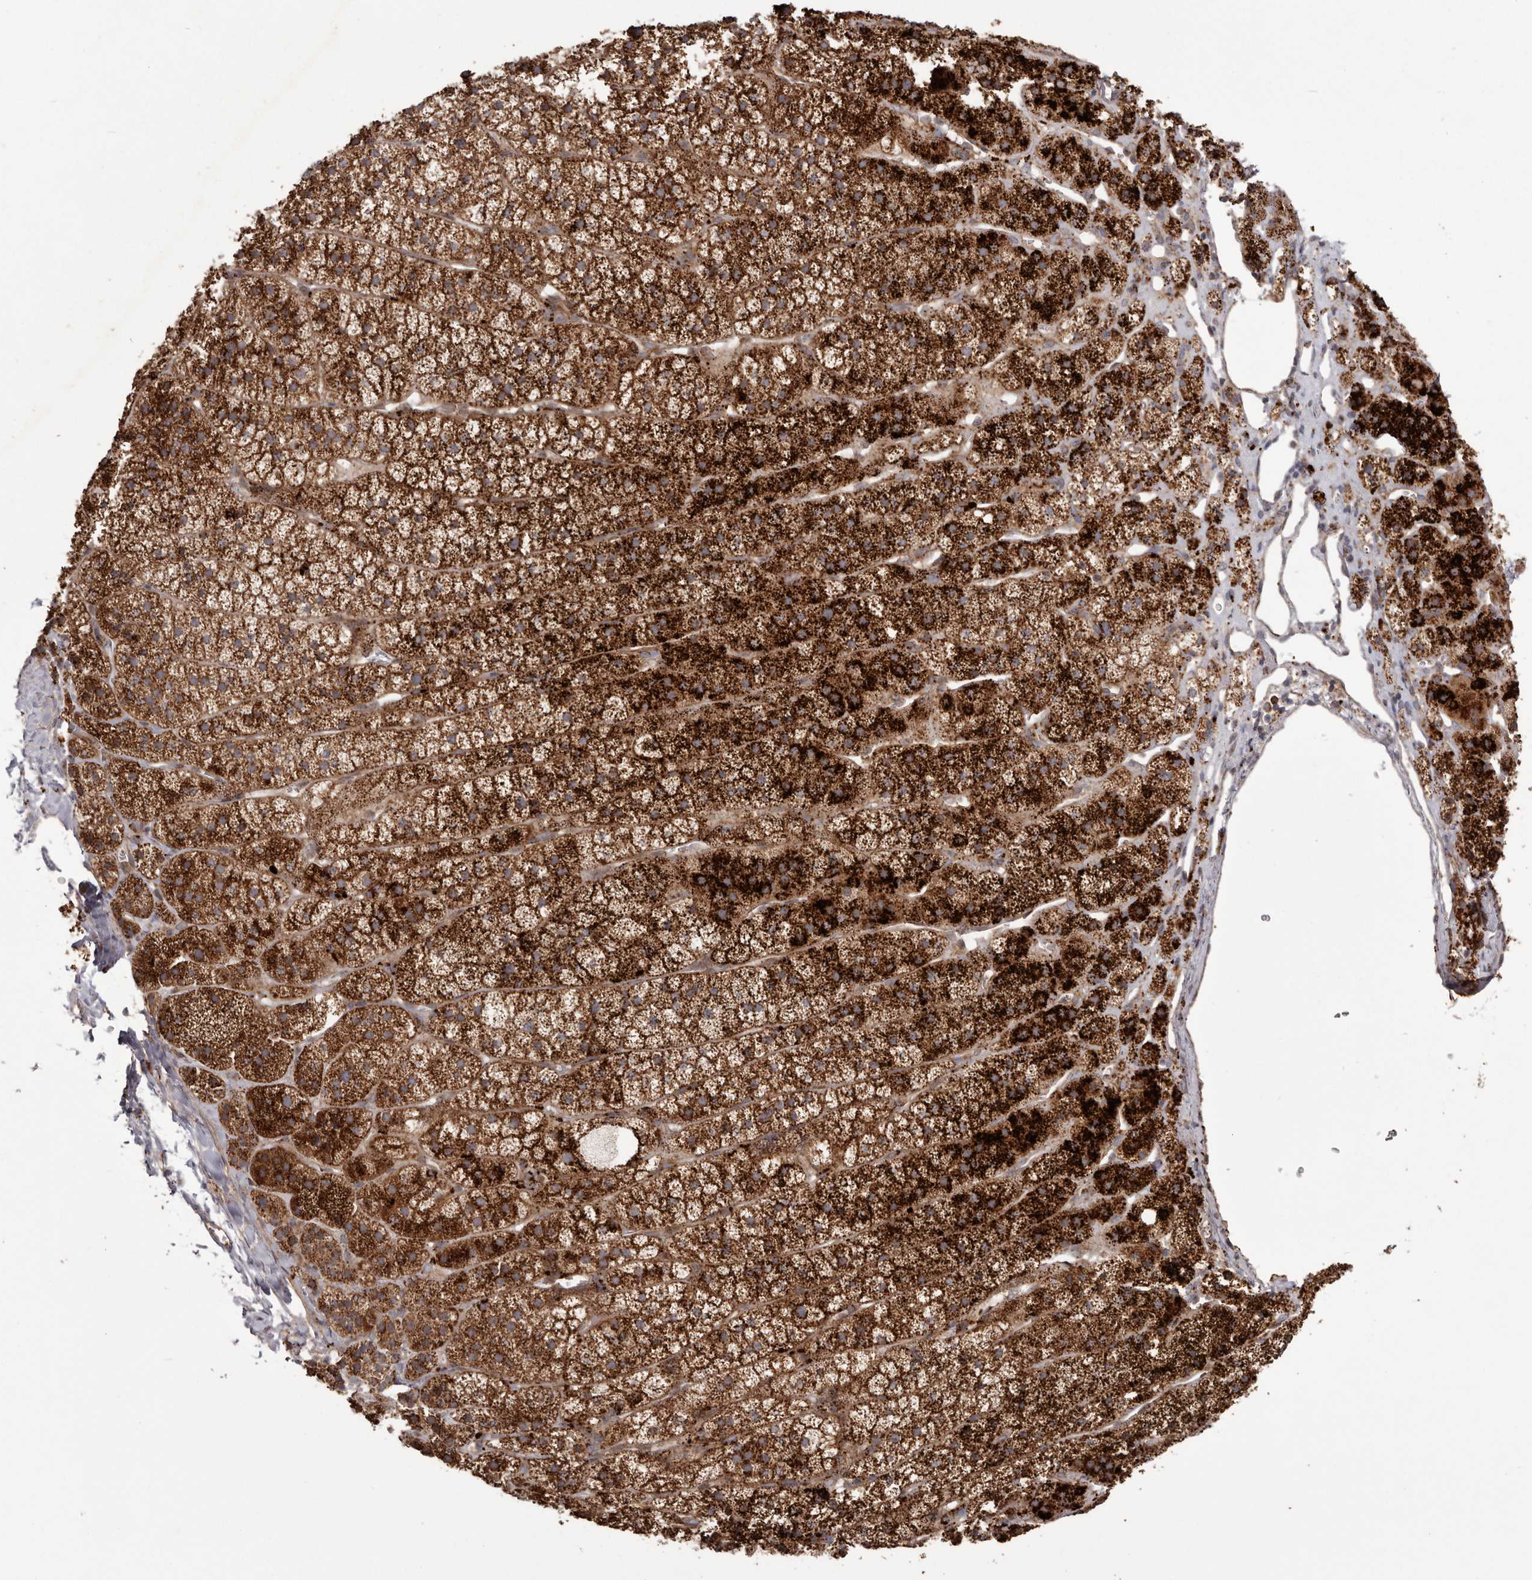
{"staining": {"intensity": "strong", "quantity": ">75%", "location": "cytoplasmic/membranous"}, "tissue": "adrenal gland", "cell_type": "Glandular cells", "image_type": "normal", "snomed": [{"axis": "morphology", "description": "Normal tissue, NOS"}, {"axis": "topography", "description": "Adrenal gland"}], "caption": "Brown immunohistochemical staining in benign human adrenal gland exhibits strong cytoplasmic/membranous staining in about >75% of glandular cells.", "gene": "NUP43", "patient": {"sex": "female", "age": 44}}